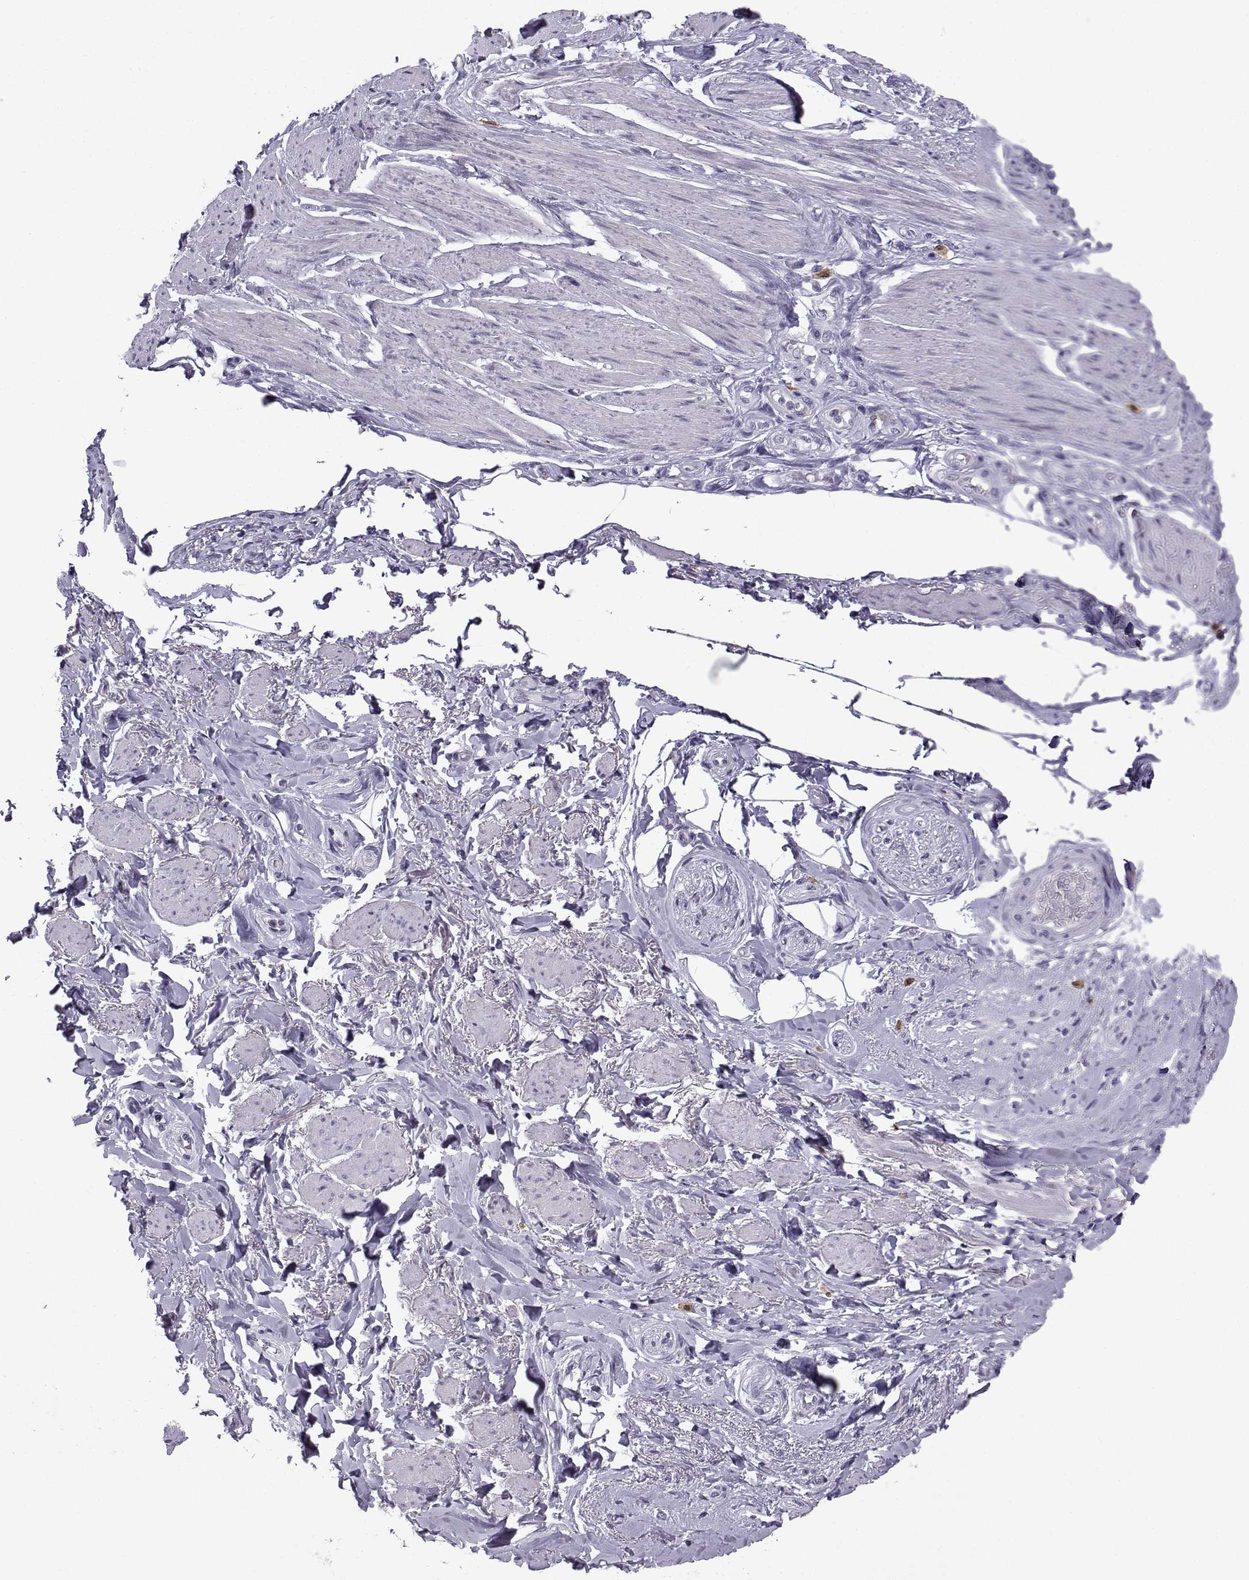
{"staining": {"intensity": "negative", "quantity": "none", "location": "none"}, "tissue": "adipose tissue", "cell_type": "Adipocytes", "image_type": "normal", "snomed": [{"axis": "morphology", "description": "Normal tissue, NOS"}, {"axis": "topography", "description": "Skeletal muscle"}, {"axis": "topography", "description": "Anal"}, {"axis": "topography", "description": "Peripheral nerve tissue"}], "caption": "Immunohistochemistry (IHC) of normal adipose tissue demonstrates no positivity in adipocytes.", "gene": "HTR7", "patient": {"sex": "male", "age": 53}}